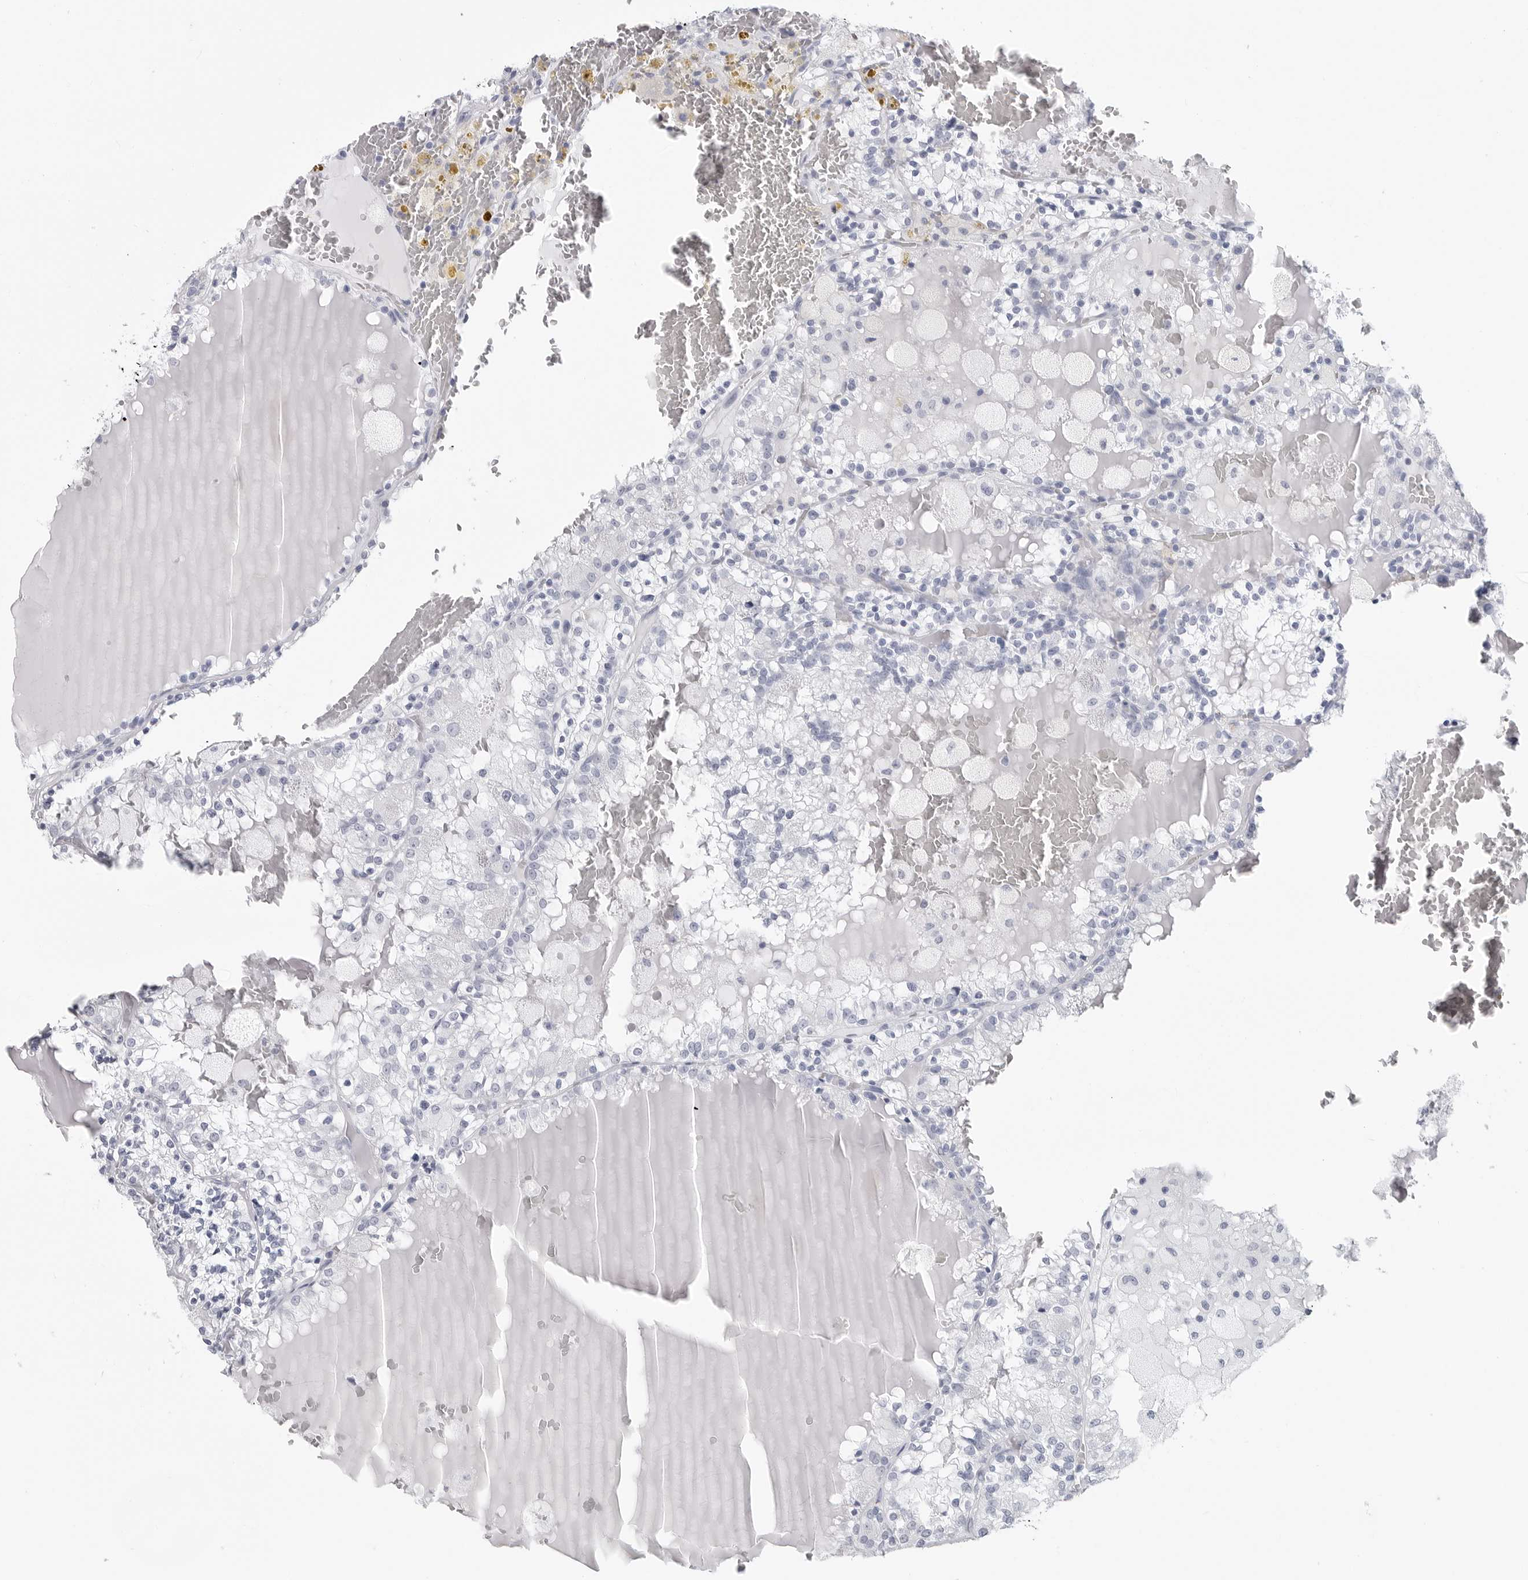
{"staining": {"intensity": "negative", "quantity": "none", "location": "none"}, "tissue": "renal cancer", "cell_type": "Tumor cells", "image_type": "cancer", "snomed": [{"axis": "morphology", "description": "Adenocarcinoma, NOS"}, {"axis": "topography", "description": "Kidney"}], "caption": "DAB immunohistochemical staining of renal adenocarcinoma exhibits no significant staining in tumor cells. (IHC, brightfield microscopy, high magnification).", "gene": "CSH1", "patient": {"sex": "female", "age": 56}}